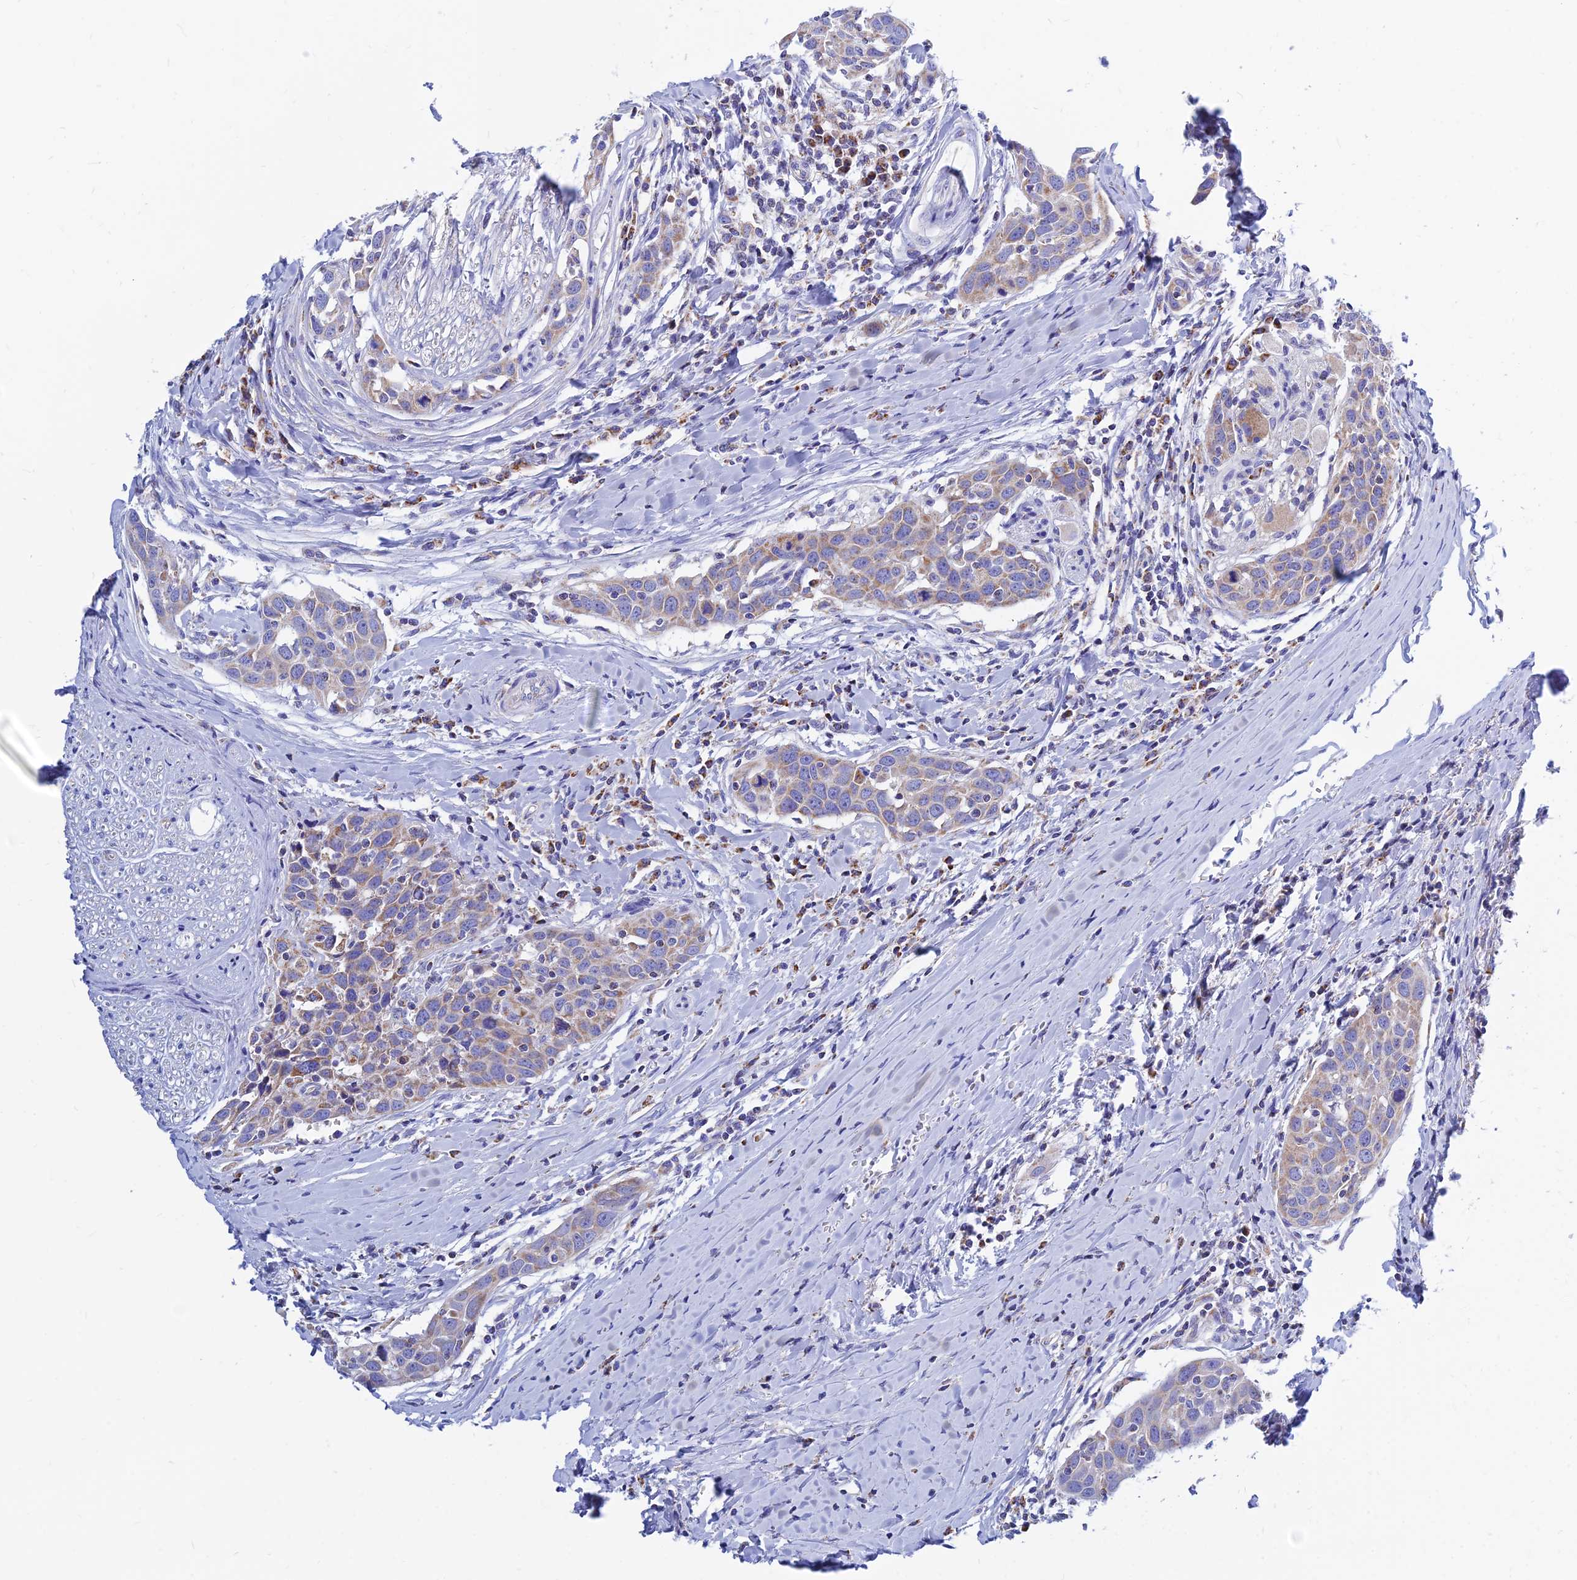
{"staining": {"intensity": "weak", "quantity": "25%-75%", "location": "cytoplasmic/membranous"}, "tissue": "head and neck cancer", "cell_type": "Tumor cells", "image_type": "cancer", "snomed": [{"axis": "morphology", "description": "Squamous cell carcinoma, NOS"}, {"axis": "topography", "description": "Oral tissue"}, {"axis": "topography", "description": "Head-Neck"}], "caption": "Immunohistochemical staining of human squamous cell carcinoma (head and neck) exhibits low levels of weak cytoplasmic/membranous staining in about 25%-75% of tumor cells.", "gene": "MGST1", "patient": {"sex": "female", "age": 50}}